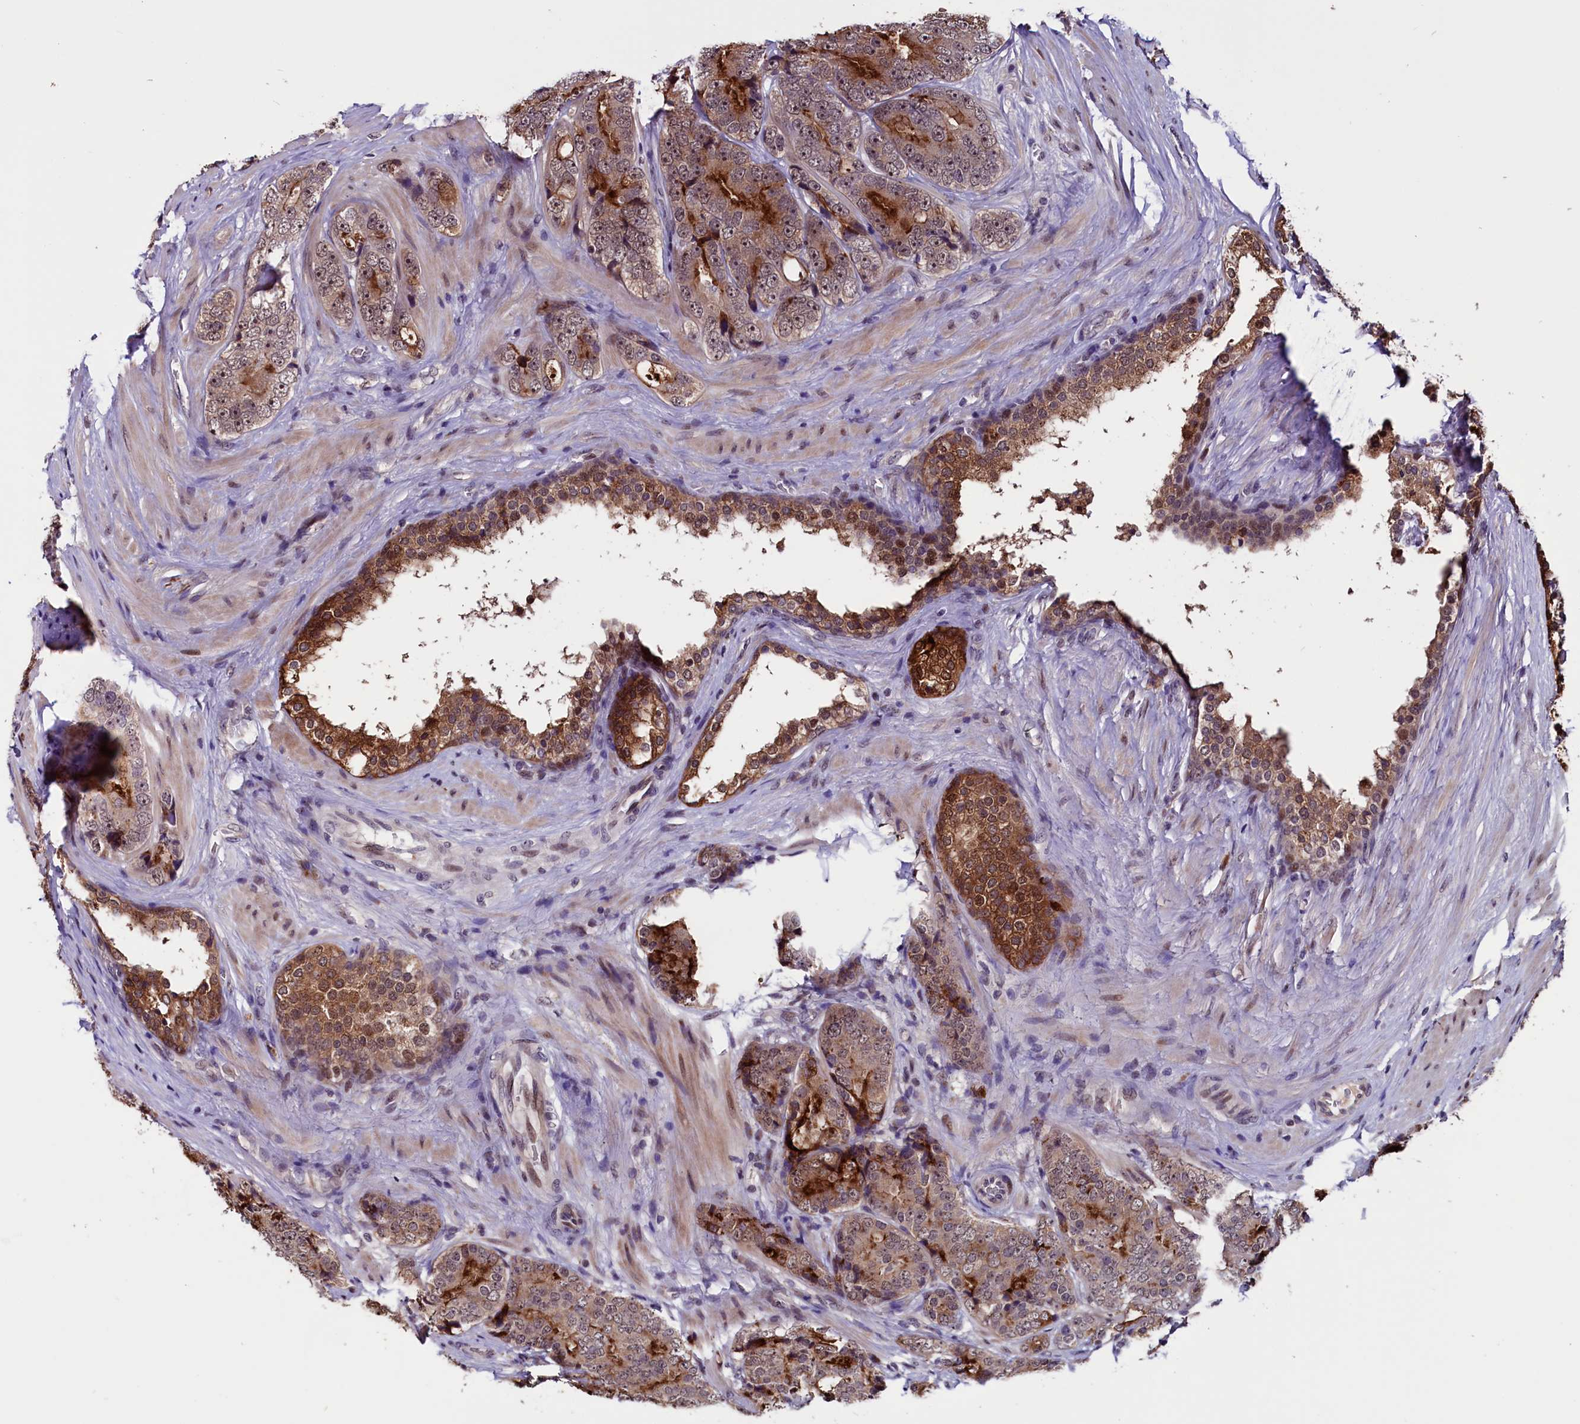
{"staining": {"intensity": "moderate", "quantity": "25%-75%", "location": "cytoplasmic/membranous,nuclear"}, "tissue": "prostate cancer", "cell_type": "Tumor cells", "image_type": "cancer", "snomed": [{"axis": "morphology", "description": "Adenocarcinoma, High grade"}, {"axis": "topography", "description": "Prostate"}], "caption": "Brown immunohistochemical staining in prostate cancer (adenocarcinoma (high-grade)) demonstrates moderate cytoplasmic/membranous and nuclear expression in approximately 25%-75% of tumor cells.", "gene": "RNMT", "patient": {"sex": "male", "age": 56}}